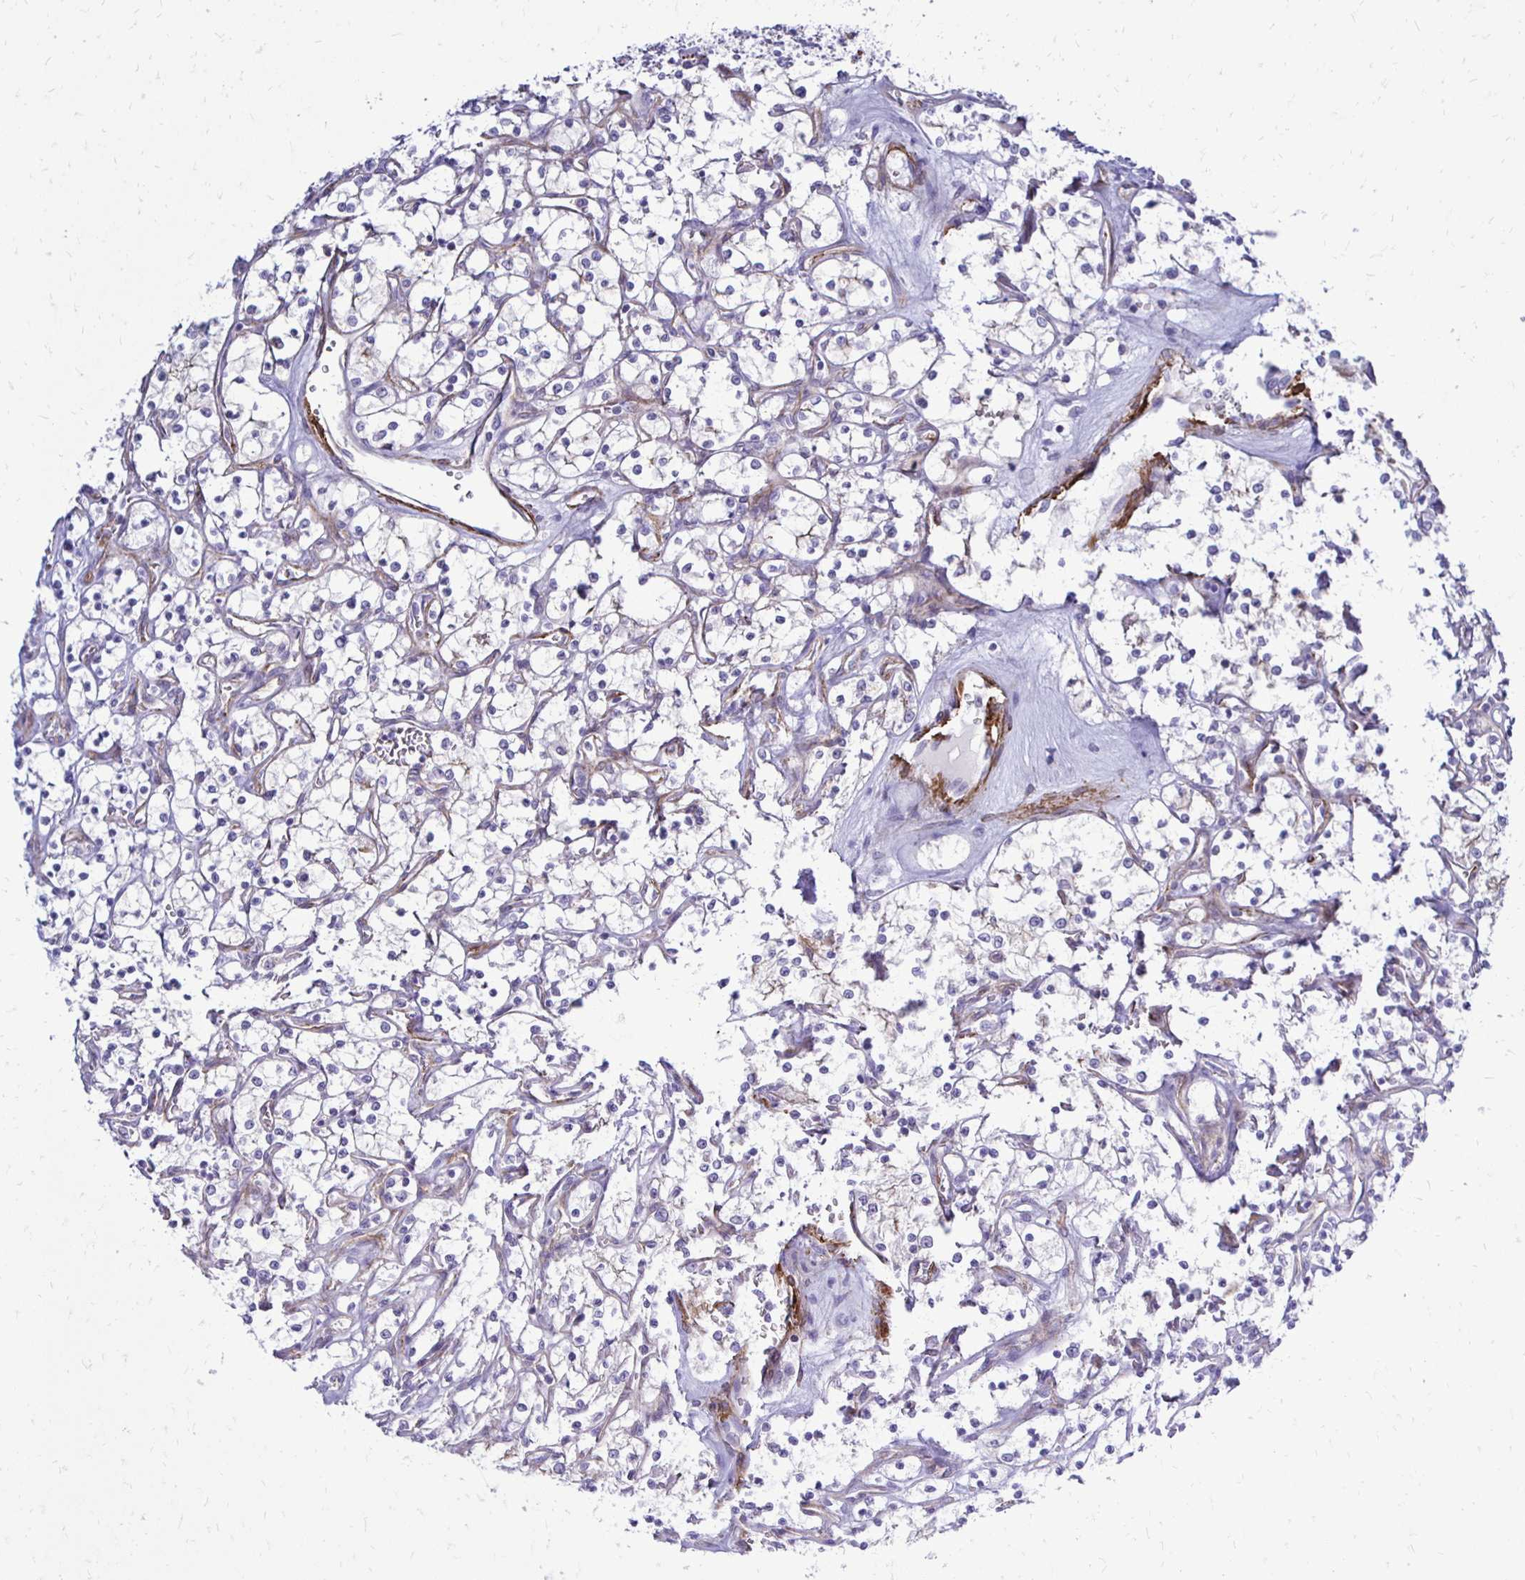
{"staining": {"intensity": "negative", "quantity": "none", "location": "none"}, "tissue": "renal cancer", "cell_type": "Tumor cells", "image_type": "cancer", "snomed": [{"axis": "morphology", "description": "Adenocarcinoma, NOS"}, {"axis": "topography", "description": "Kidney"}], "caption": "There is no significant staining in tumor cells of renal cancer.", "gene": "CTPS1", "patient": {"sex": "female", "age": 69}}